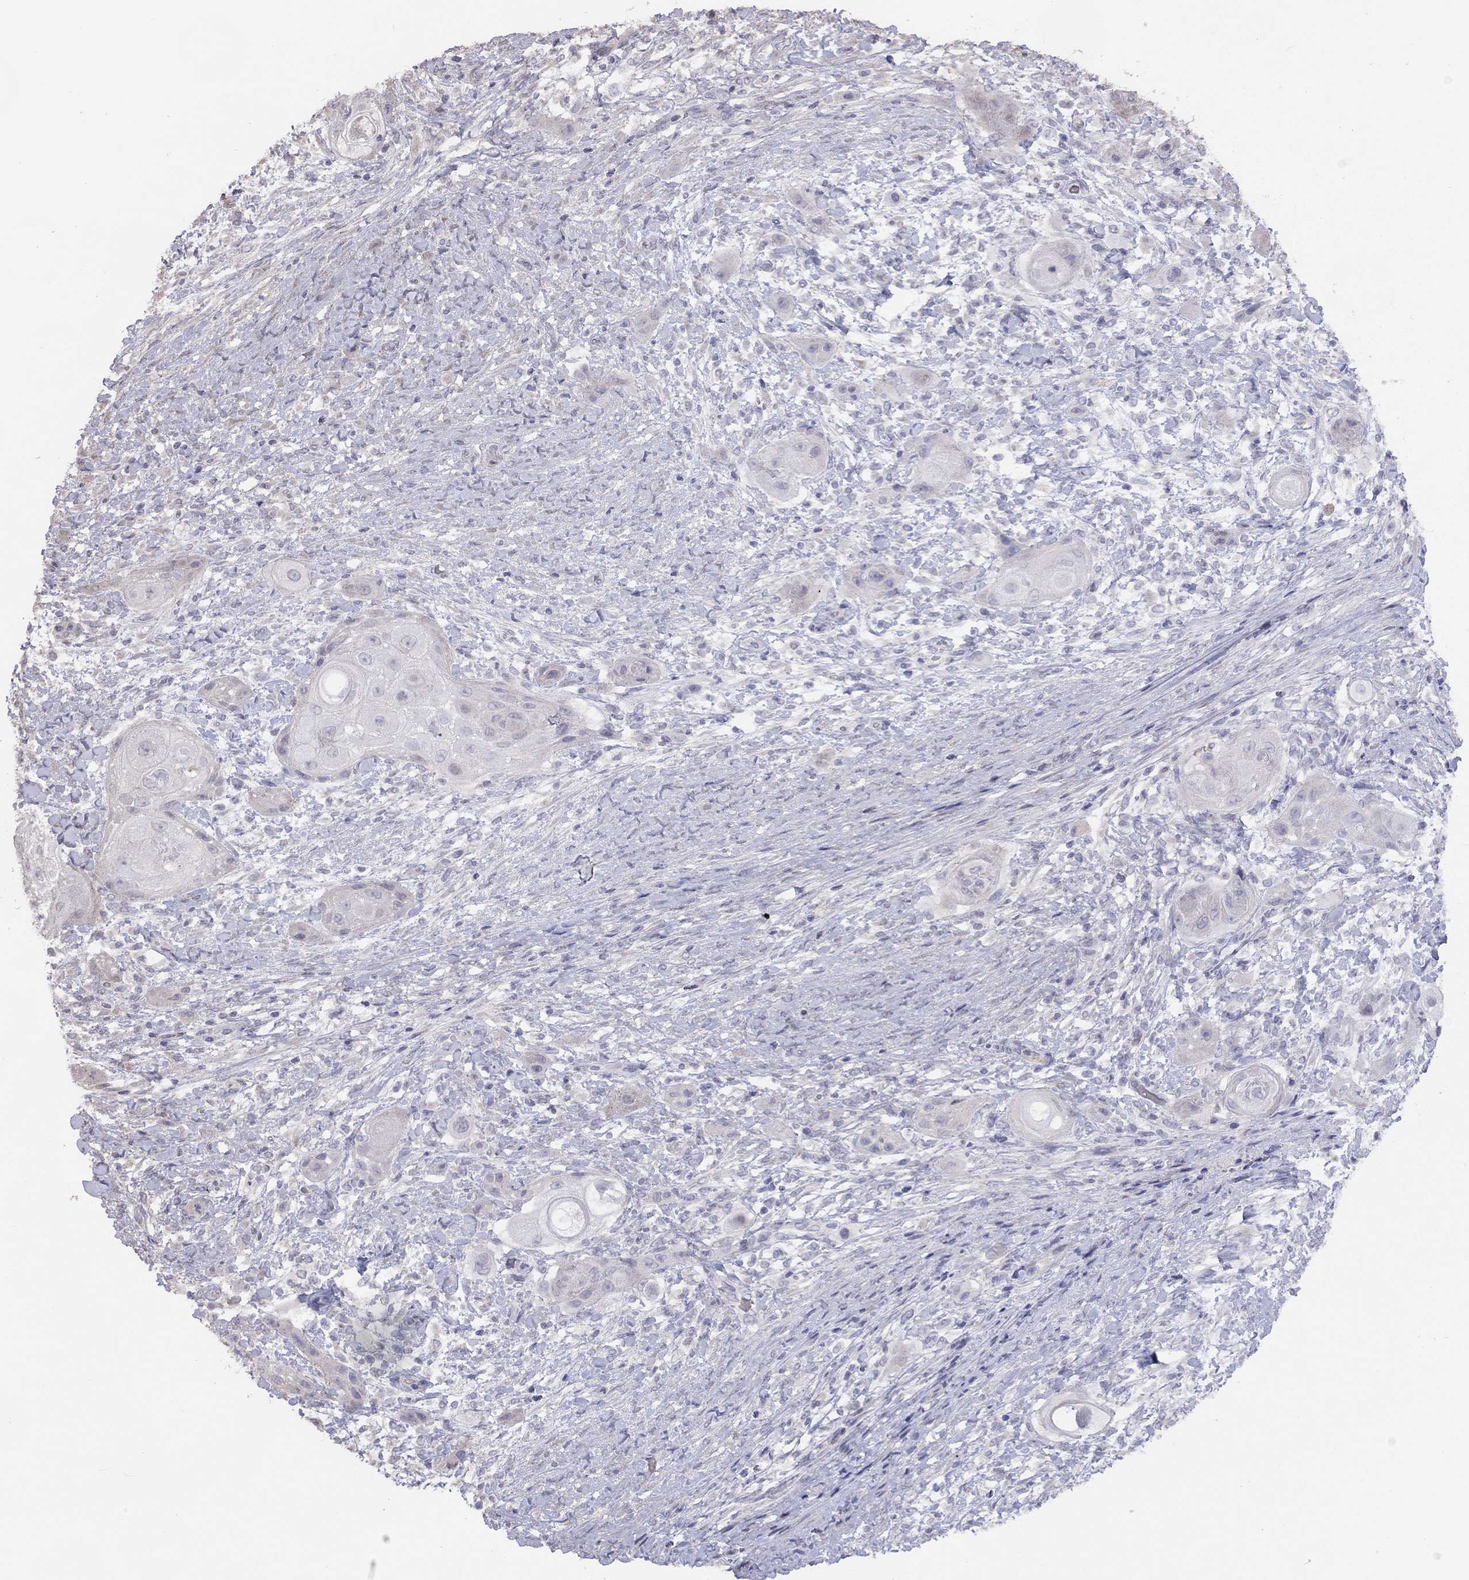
{"staining": {"intensity": "negative", "quantity": "none", "location": "none"}, "tissue": "skin cancer", "cell_type": "Tumor cells", "image_type": "cancer", "snomed": [{"axis": "morphology", "description": "Squamous cell carcinoma, NOS"}, {"axis": "topography", "description": "Skin"}], "caption": "Tumor cells show no significant protein expression in skin squamous cell carcinoma.", "gene": "SYTL2", "patient": {"sex": "male", "age": 62}}